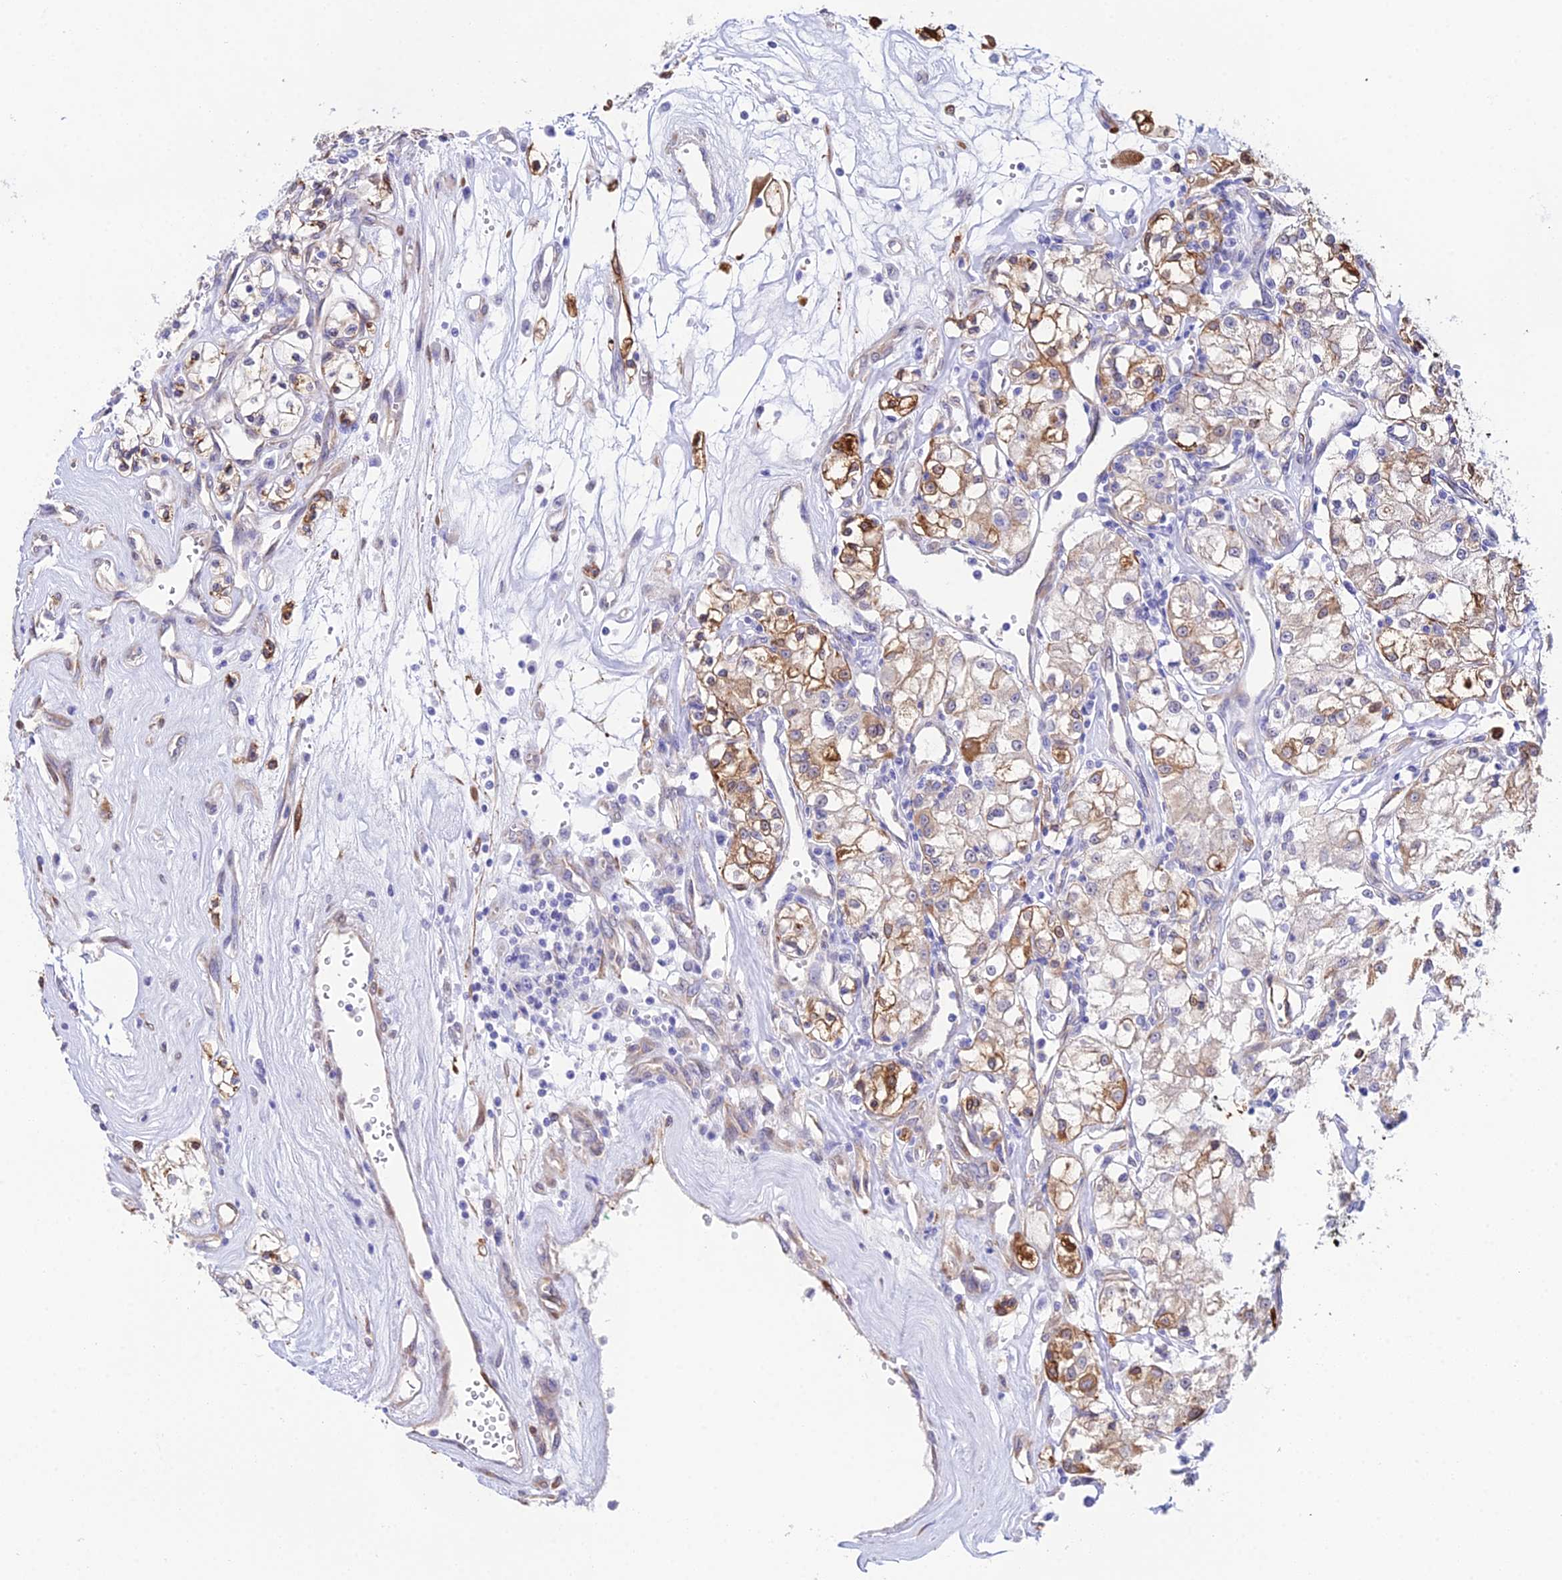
{"staining": {"intensity": "moderate", "quantity": "<25%", "location": "cytoplasmic/membranous"}, "tissue": "renal cancer", "cell_type": "Tumor cells", "image_type": "cancer", "snomed": [{"axis": "morphology", "description": "Adenocarcinoma, NOS"}, {"axis": "topography", "description": "Kidney"}], "caption": "The micrograph displays staining of renal cancer (adenocarcinoma), revealing moderate cytoplasmic/membranous protein positivity (brown color) within tumor cells.", "gene": "MXRA7", "patient": {"sex": "female", "age": 59}}